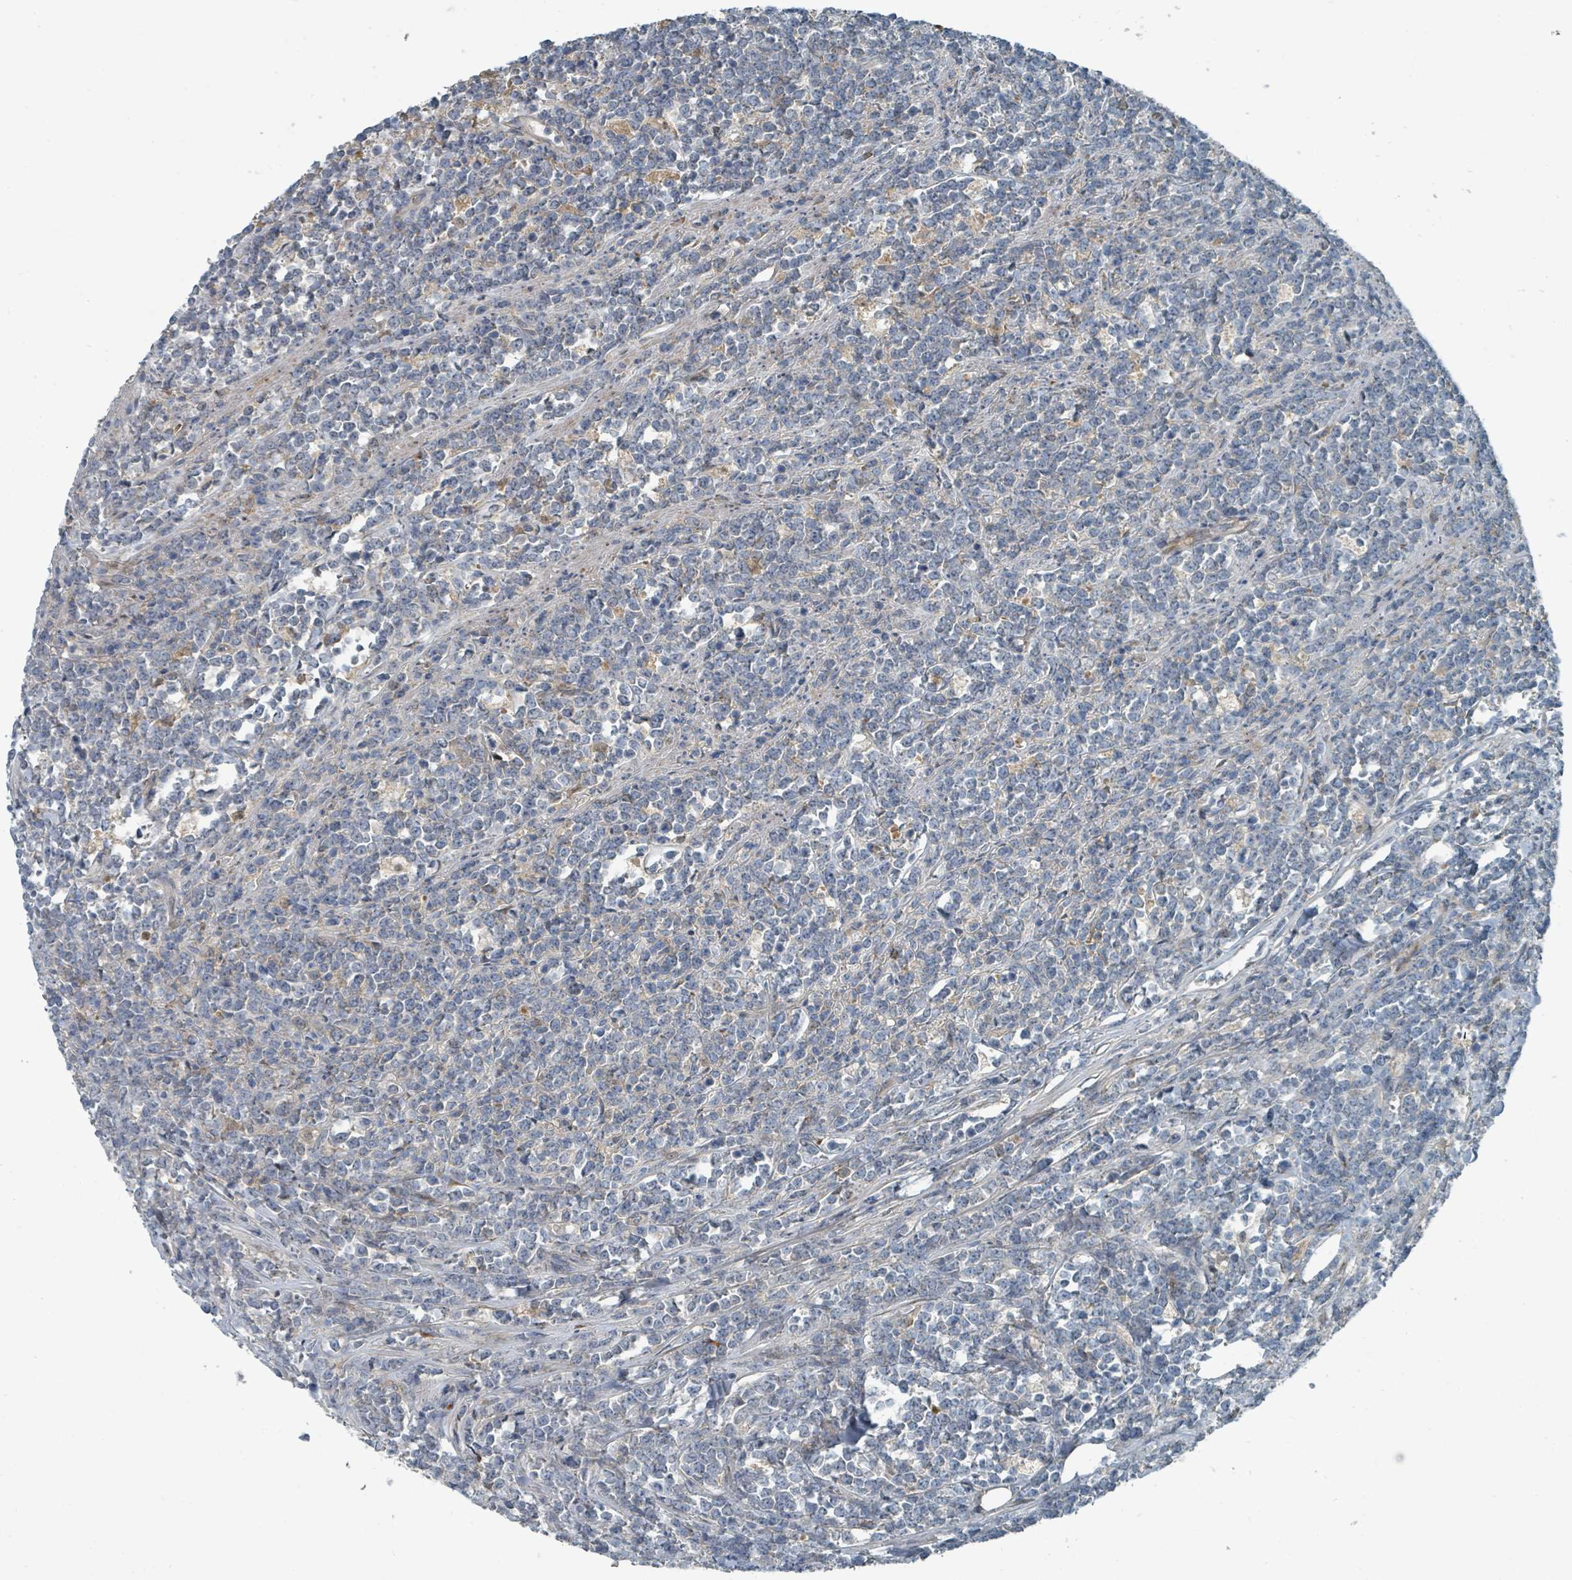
{"staining": {"intensity": "negative", "quantity": "none", "location": "none"}, "tissue": "lymphoma", "cell_type": "Tumor cells", "image_type": "cancer", "snomed": [{"axis": "morphology", "description": "Malignant lymphoma, non-Hodgkin's type, High grade"}, {"axis": "topography", "description": "Small intestine"}, {"axis": "topography", "description": "Colon"}], "caption": "Immunohistochemistry (IHC) photomicrograph of neoplastic tissue: high-grade malignant lymphoma, non-Hodgkin's type stained with DAB demonstrates no significant protein expression in tumor cells.", "gene": "SLC44A5", "patient": {"sex": "male", "age": 8}}